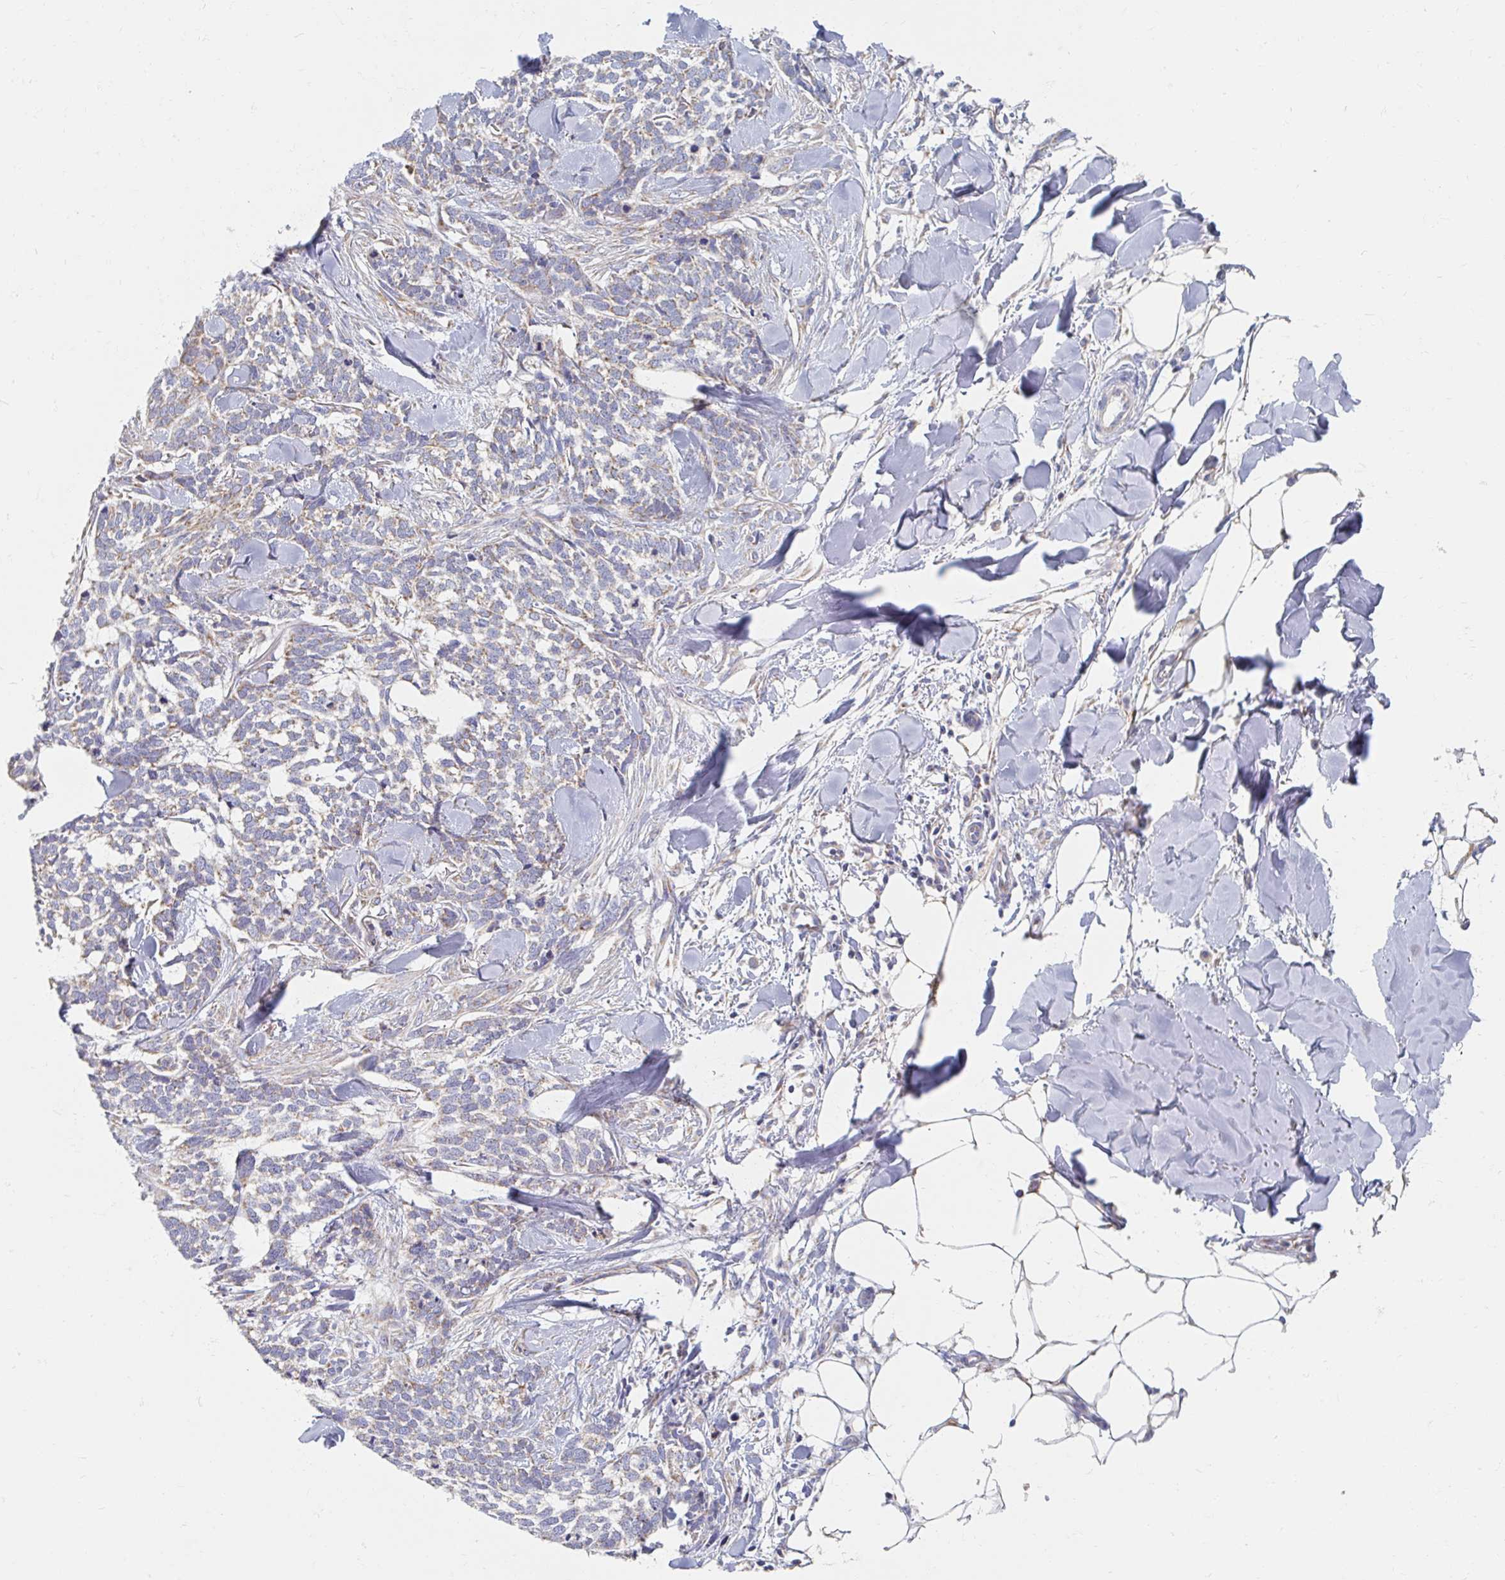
{"staining": {"intensity": "weak", "quantity": "<25%", "location": "cytoplasmic/membranous"}, "tissue": "skin cancer", "cell_type": "Tumor cells", "image_type": "cancer", "snomed": [{"axis": "morphology", "description": "Basal cell carcinoma"}, {"axis": "topography", "description": "Skin"}], "caption": "The micrograph demonstrates no significant expression in tumor cells of skin cancer.", "gene": "MAVS", "patient": {"sex": "female", "age": 59}}